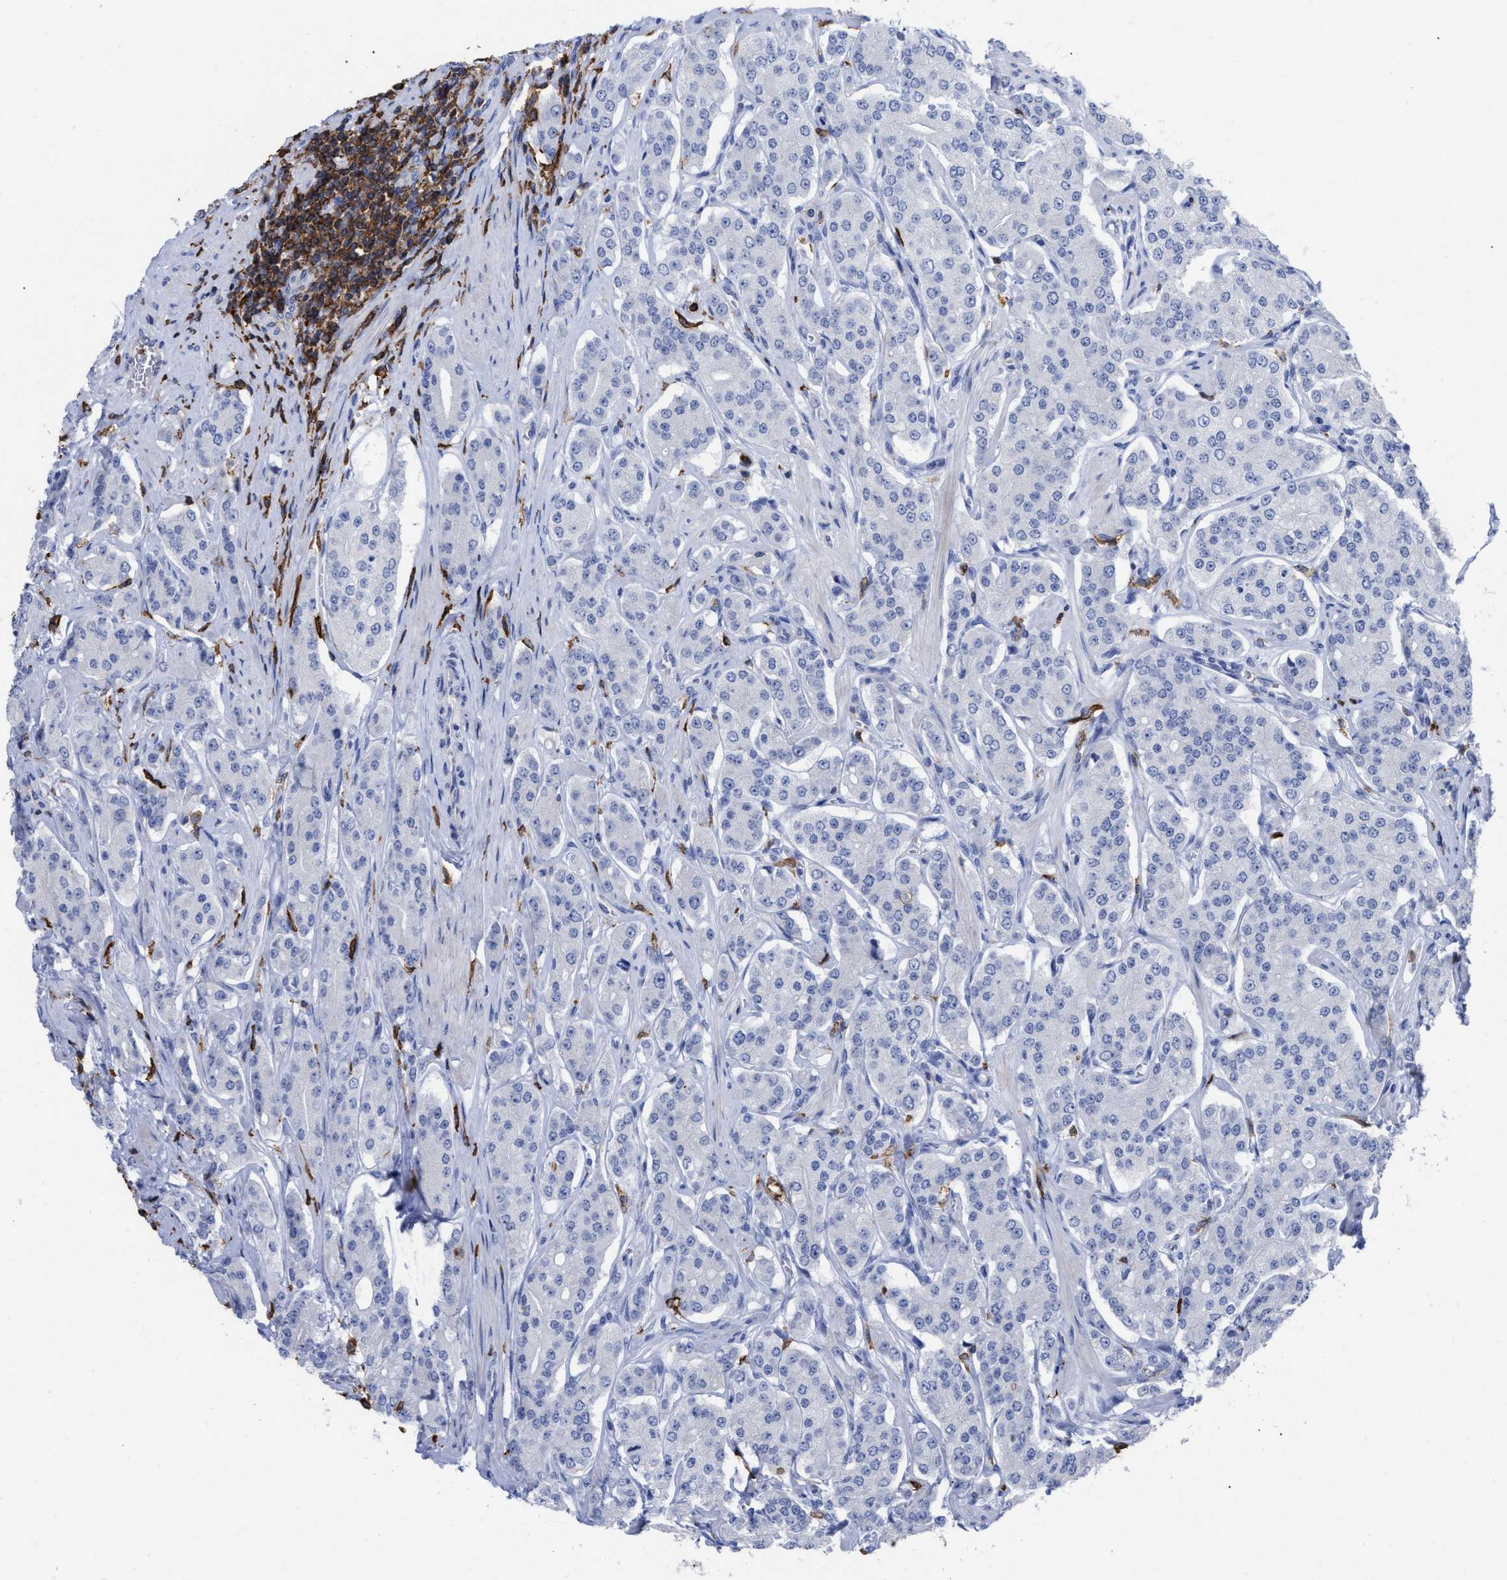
{"staining": {"intensity": "negative", "quantity": "none", "location": "none"}, "tissue": "prostate cancer", "cell_type": "Tumor cells", "image_type": "cancer", "snomed": [{"axis": "morphology", "description": "Adenocarcinoma, Low grade"}, {"axis": "topography", "description": "Prostate"}], "caption": "Photomicrograph shows no protein staining in tumor cells of prostate cancer tissue. The staining was performed using DAB (3,3'-diaminobenzidine) to visualize the protein expression in brown, while the nuclei were stained in blue with hematoxylin (Magnification: 20x).", "gene": "HCLS1", "patient": {"sex": "male", "age": 69}}